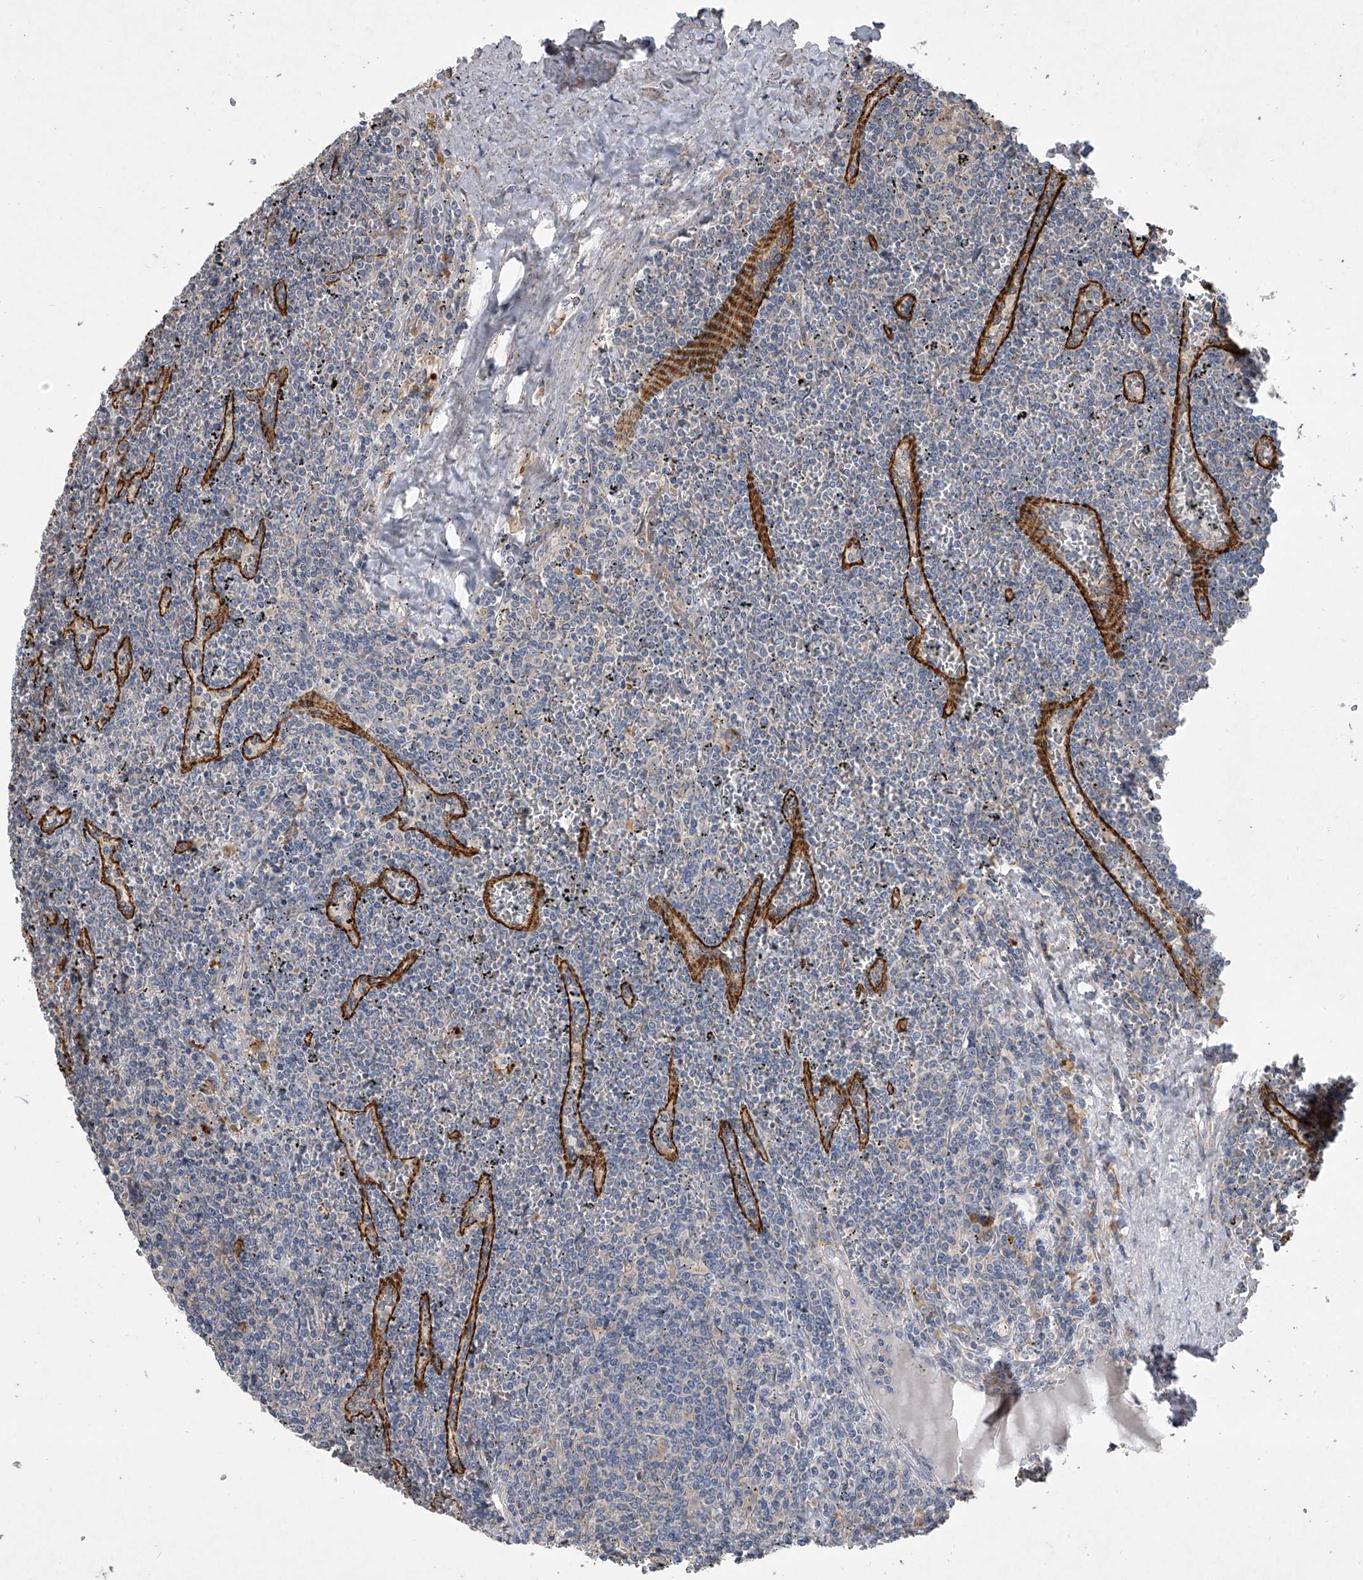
{"staining": {"intensity": "negative", "quantity": "none", "location": "none"}, "tissue": "lymphoma", "cell_type": "Tumor cells", "image_type": "cancer", "snomed": [{"axis": "morphology", "description": "Malignant lymphoma, non-Hodgkin's type, Low grade"}, {"axis": "topography", "description": "Spleen"}], "caption": "The immunohistochemistry (IHC) histopathology image has no significant staining in tumor cells of lymphoma tissue.", "gene": "DOCK9", "patient": {"sex": "female", "age": 19}}